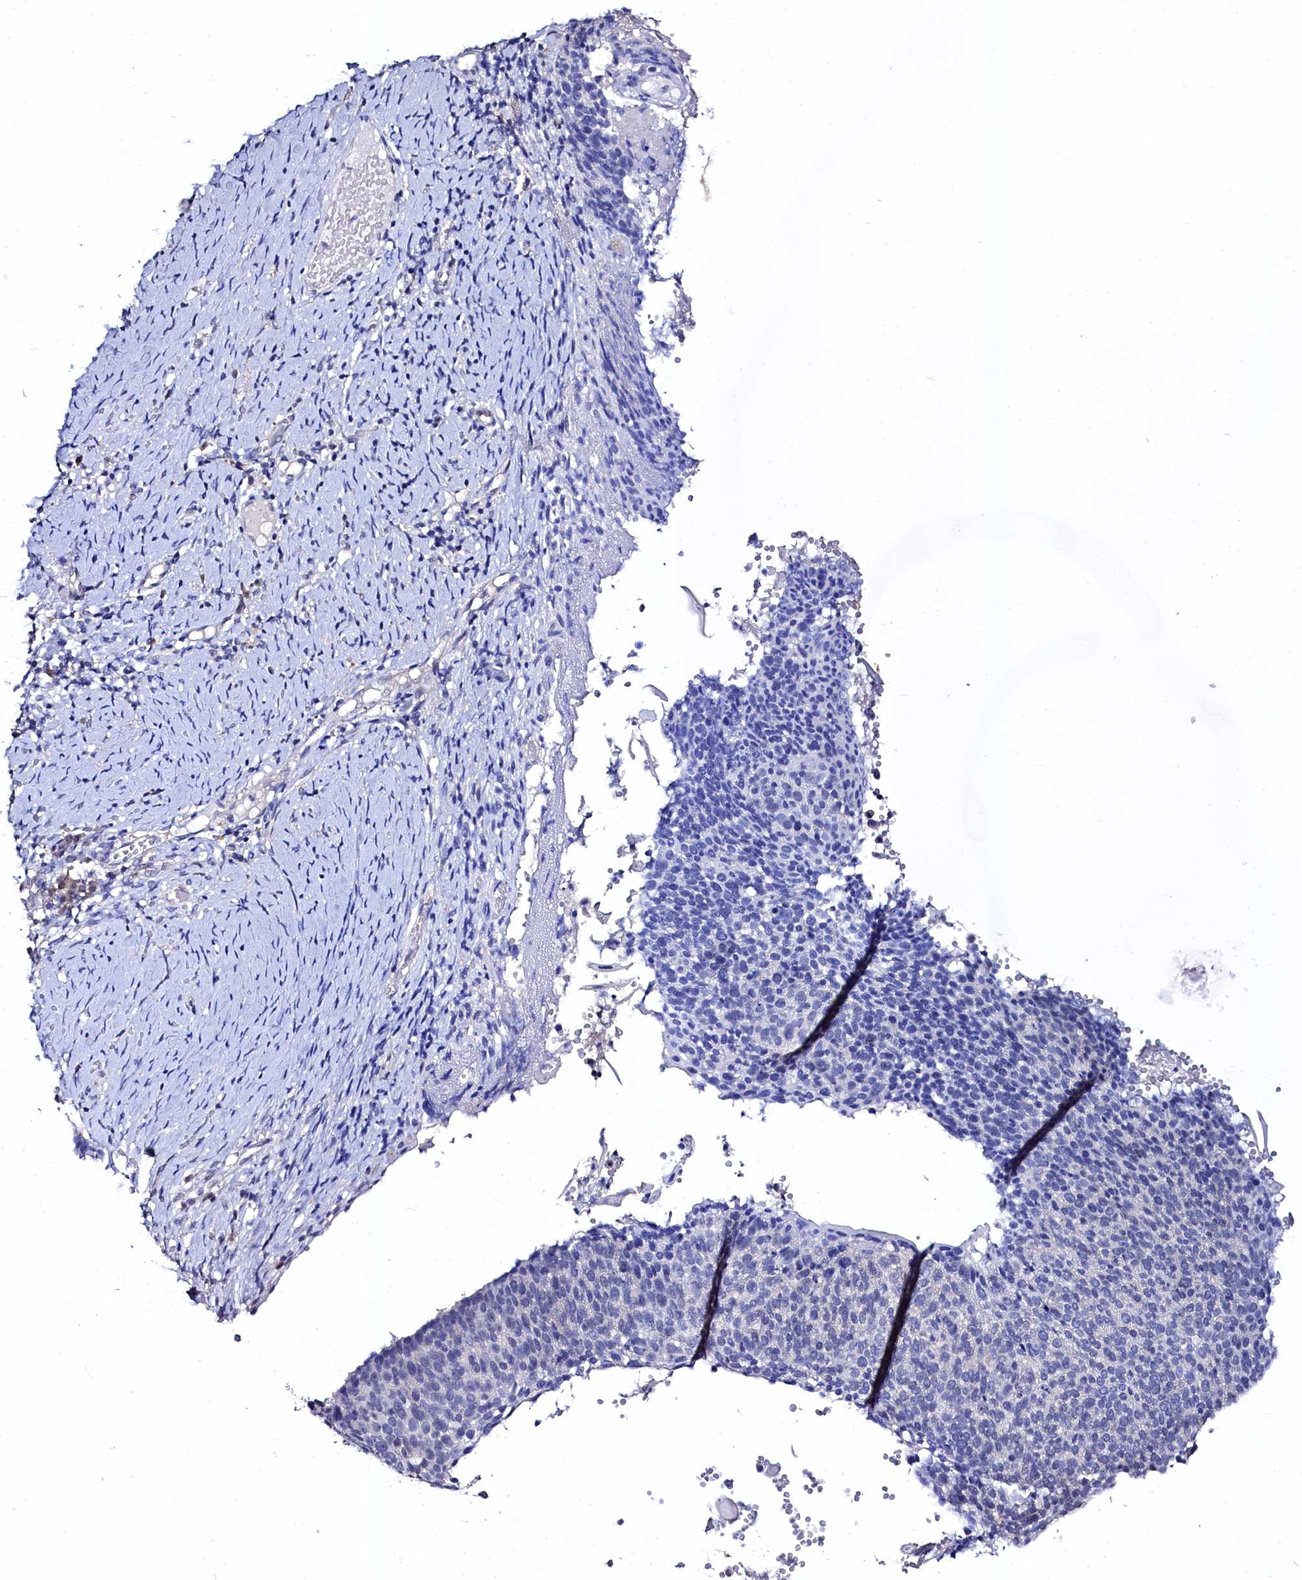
{"staining": {"intensity": "negative", "quantity": "none", "location": "none"}, "tissue": "cervical cancer", "cell_type": "Tumor cells", "image_type": "cancer", "snomed": [{"axis": "morphology", "description": "Normal tissue, NOS"}, {"axis": "morphology", "description": "Squamous cell carcinoma, NOS"}, {"axis": "topography", "description": "Cervix"}], "caption": "Tumor cells are negative for brown protein staining in cervical squamous cell carcinoma. (DAB IHC with hematoxylin counter stain).", "gene": "C11orf54", "patient": {"sex": "female", "age": 39}}